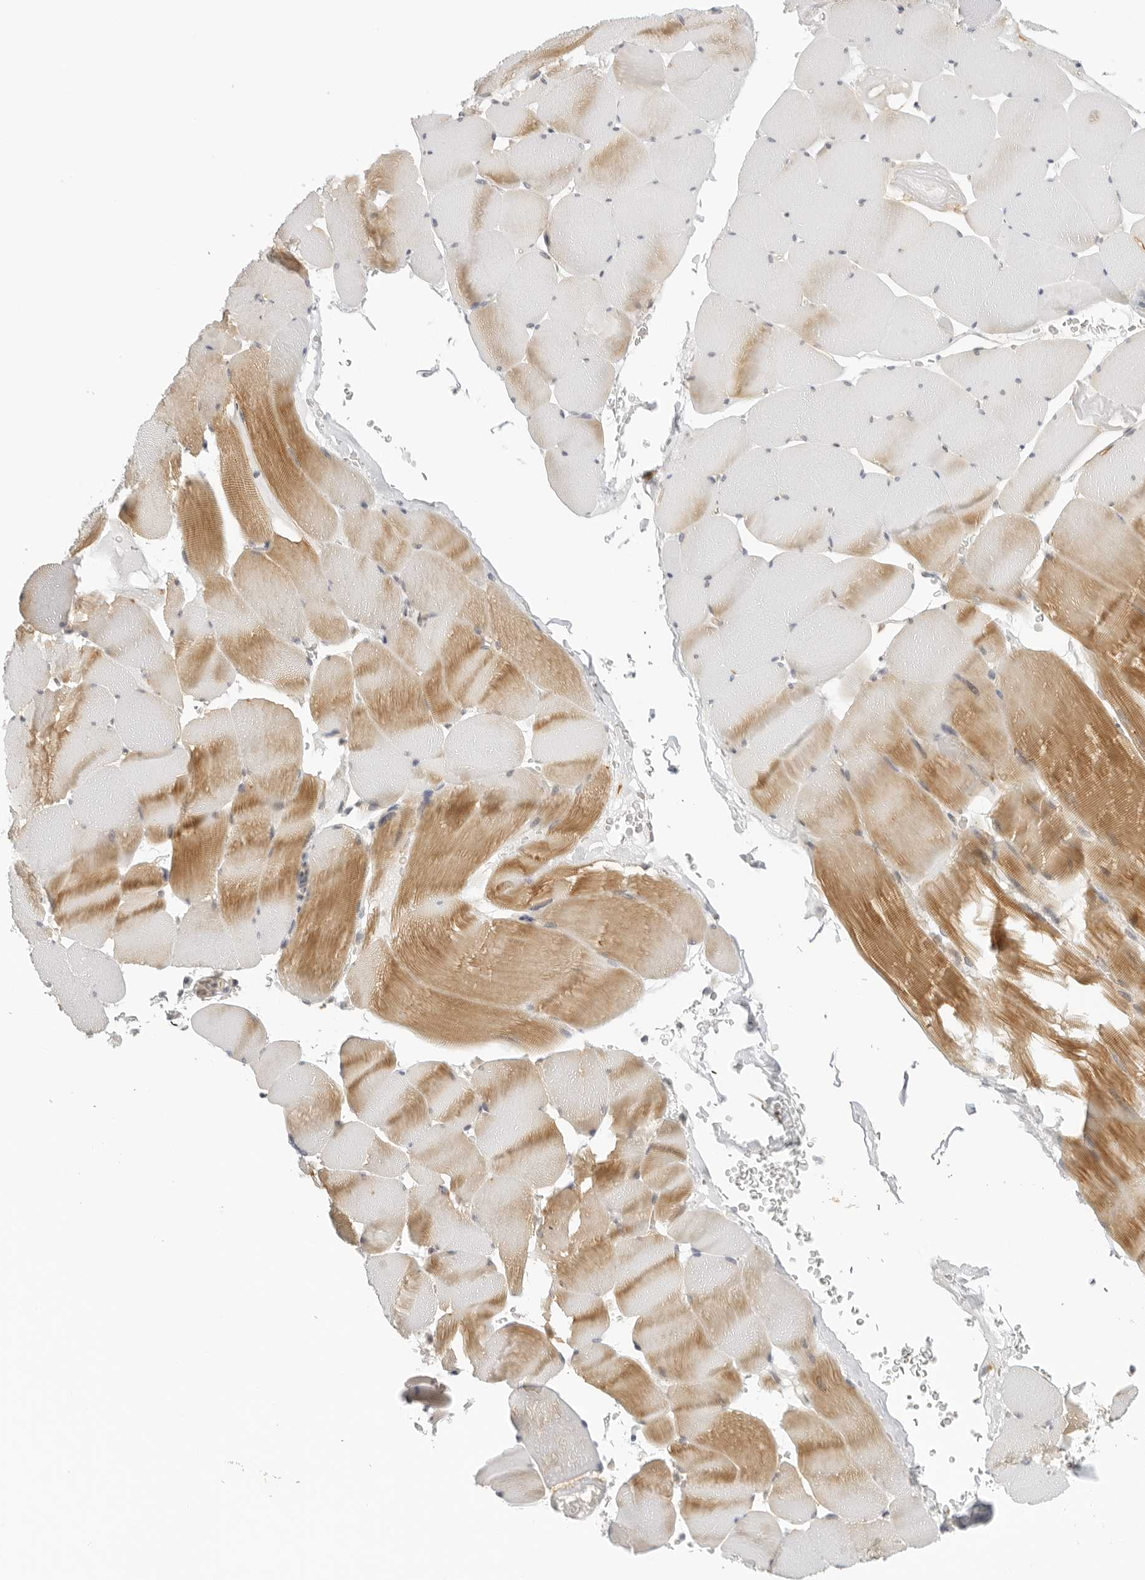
{"staining": {"intensity": "moderate", "quantity": "25%-75%", "location": "cytoplasmic/membranous"}, "tissue": "skeletal muscle", "cell_type": "Myocytes", "image_type": "normal", "snomed": [{"axis": "morphology", "description": "Normal tissue, NOS"}, {"axis": "topography", "description": "Skeletal muscle"}], "caption": "Skeletal muscle stained for a protein (brown) shows moderate cytoplasmic/membranous positive positivity in about 25%-75% of myocytes.", "gene": "OSCP1", "patient": {"sex": "male", "age": 62}}